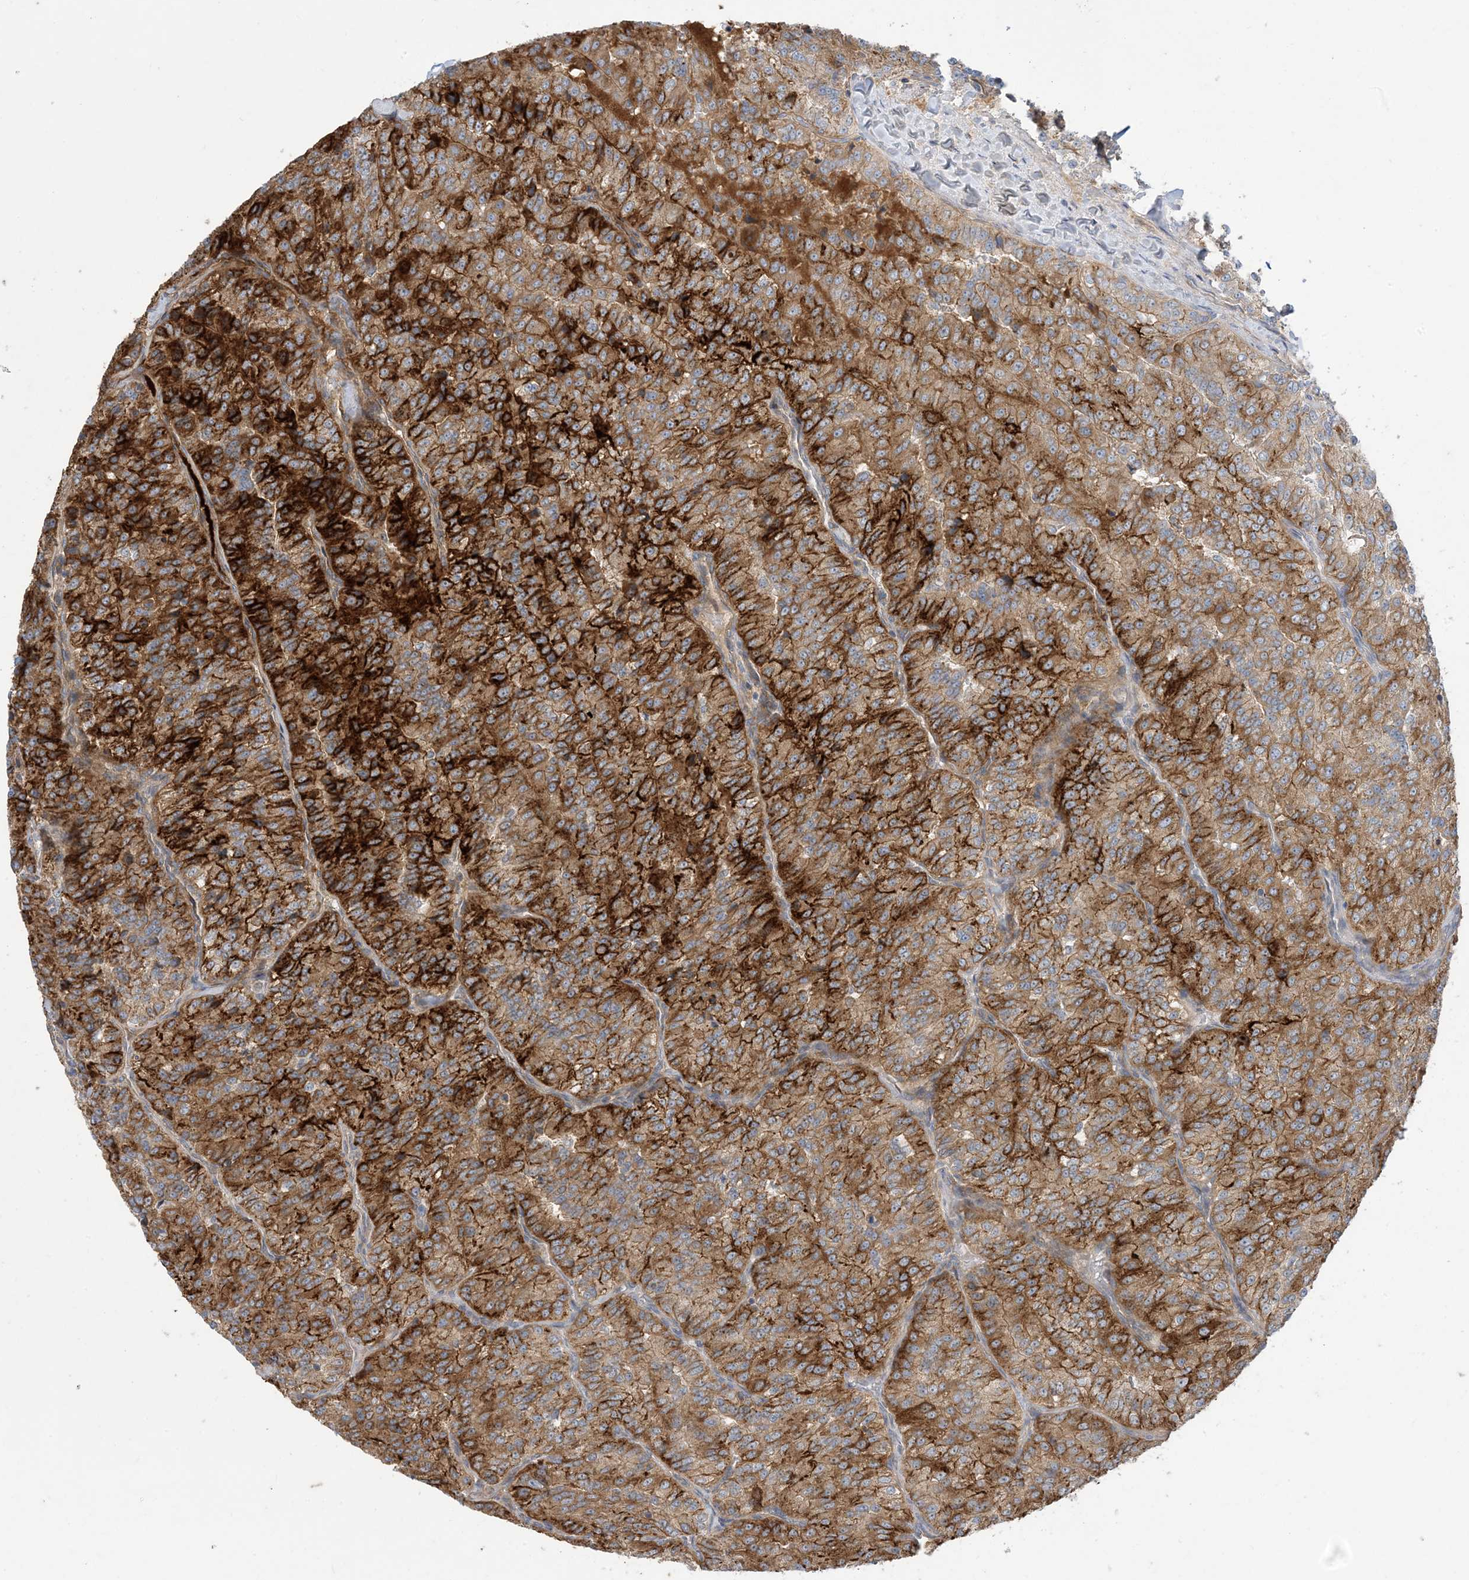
{"staining": {"intensity": "strong", "quantity": ">75%", "location": "cytoplasmic/membranous"}, "tissue": "renal cancer", "cell_type": "Tumor cells", "image_type": "cancer", "snomed": [{"axis": "morphology", "description": "Adenocarcinoma, NOS"}, {"axis": "topography", "description": "Kidney"}], "caption": "A high-resolution micrograph shows immunohistochemistry (IHC) staining of adenocarcinoma (renal), which displays strong cytoplasmic/membranous positivity in about >75% of tumor cells.", "gene": "AOC1", "patient": {"sex": "female", "age": 63}}